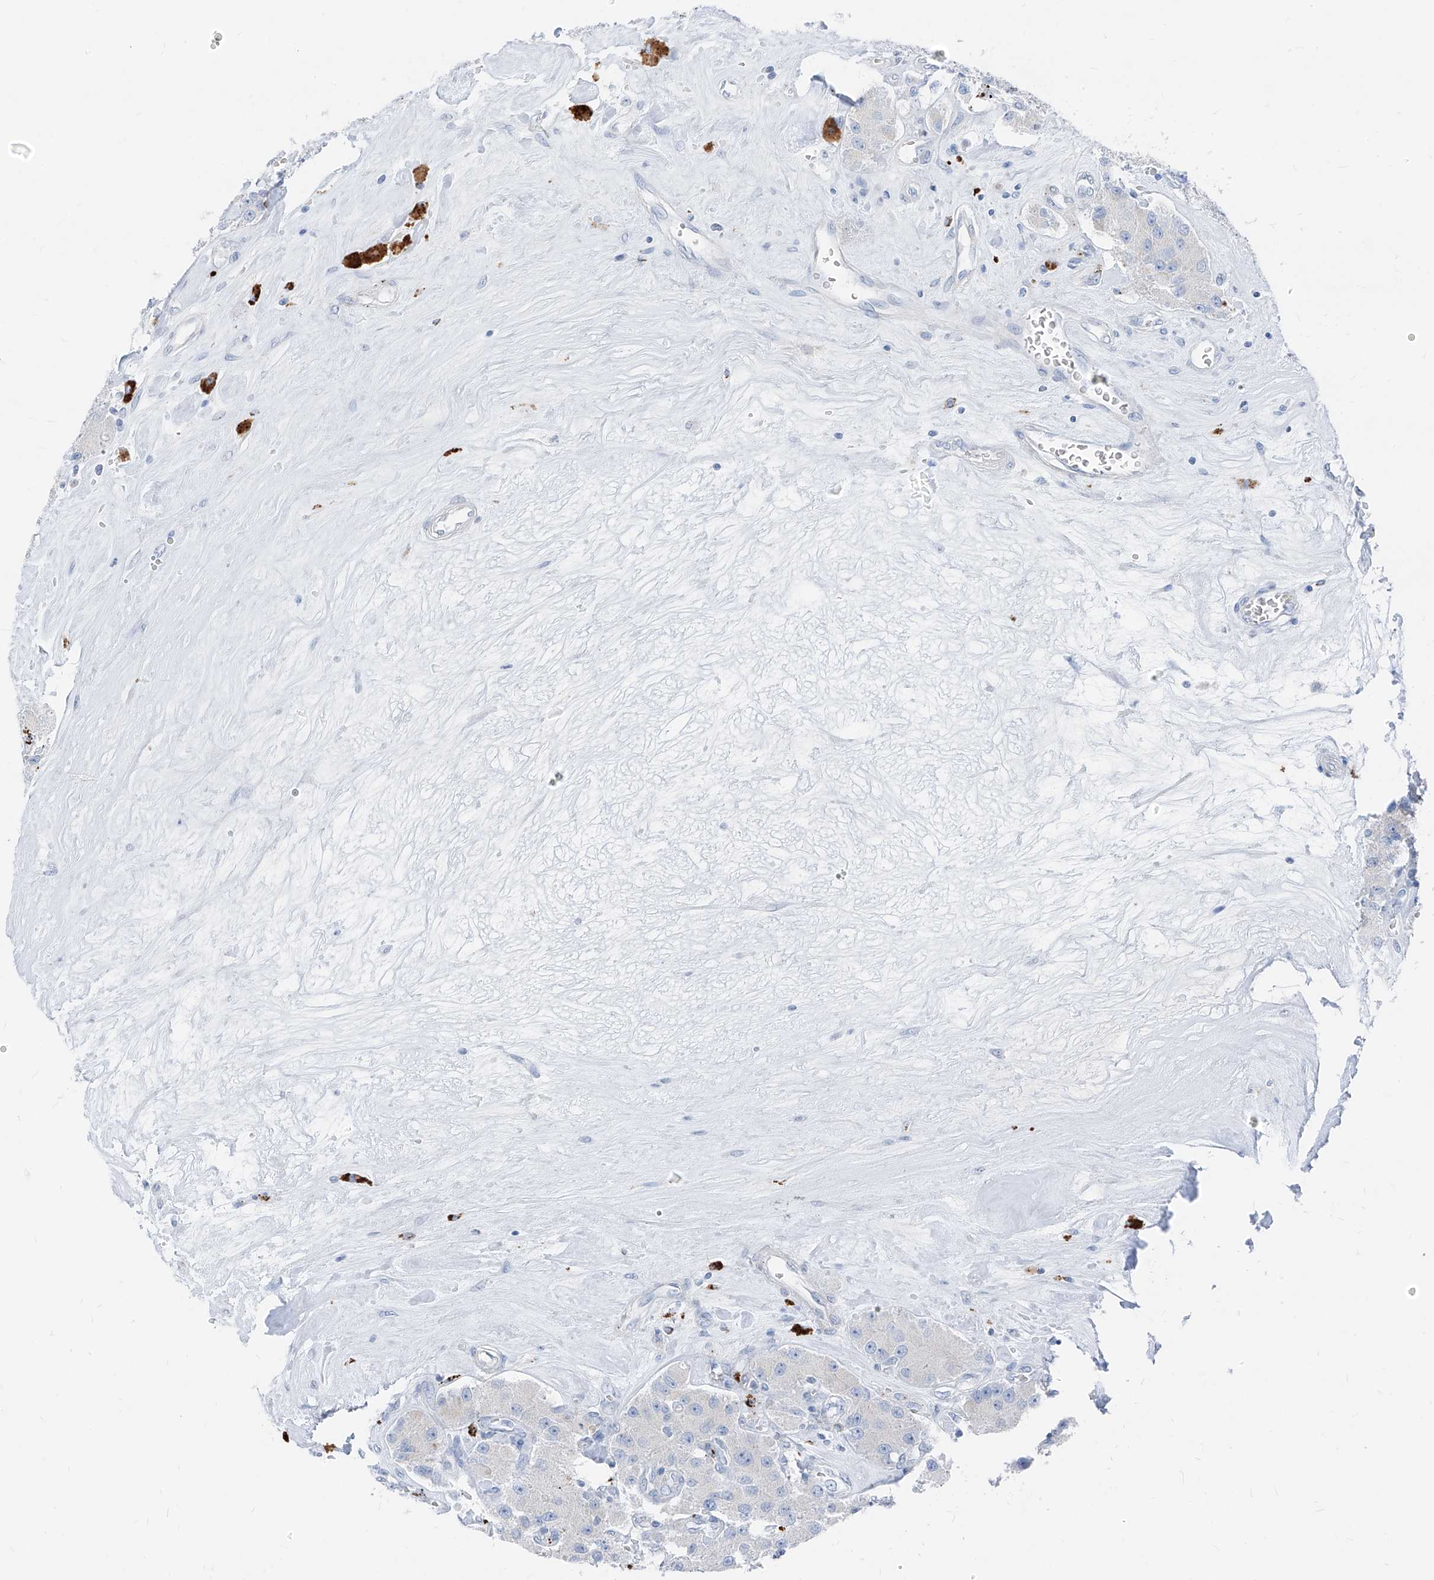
{"staining": {"intensity": "negative", "quantity": "none", "location": "none"}, "tissue": "carcinoid", "cell_type": "Tumor cells", "image_type": "cancer", "snomed": [{"axis": "morphology", "description": "Carcinoid, malignant, NOS"}, {"axis": "topography", "description": "Pancreas"}], "caption": "Immunohistochemical staining of carcinoid displays no significant expression in tumor cells. (DAB (3,3'-diaminobenzidine) immunohistochemistry visualized using brightfield microscopy, high magnification).", "gene": "GPR137C", "patient": {"sex": "male", "age": 41}}